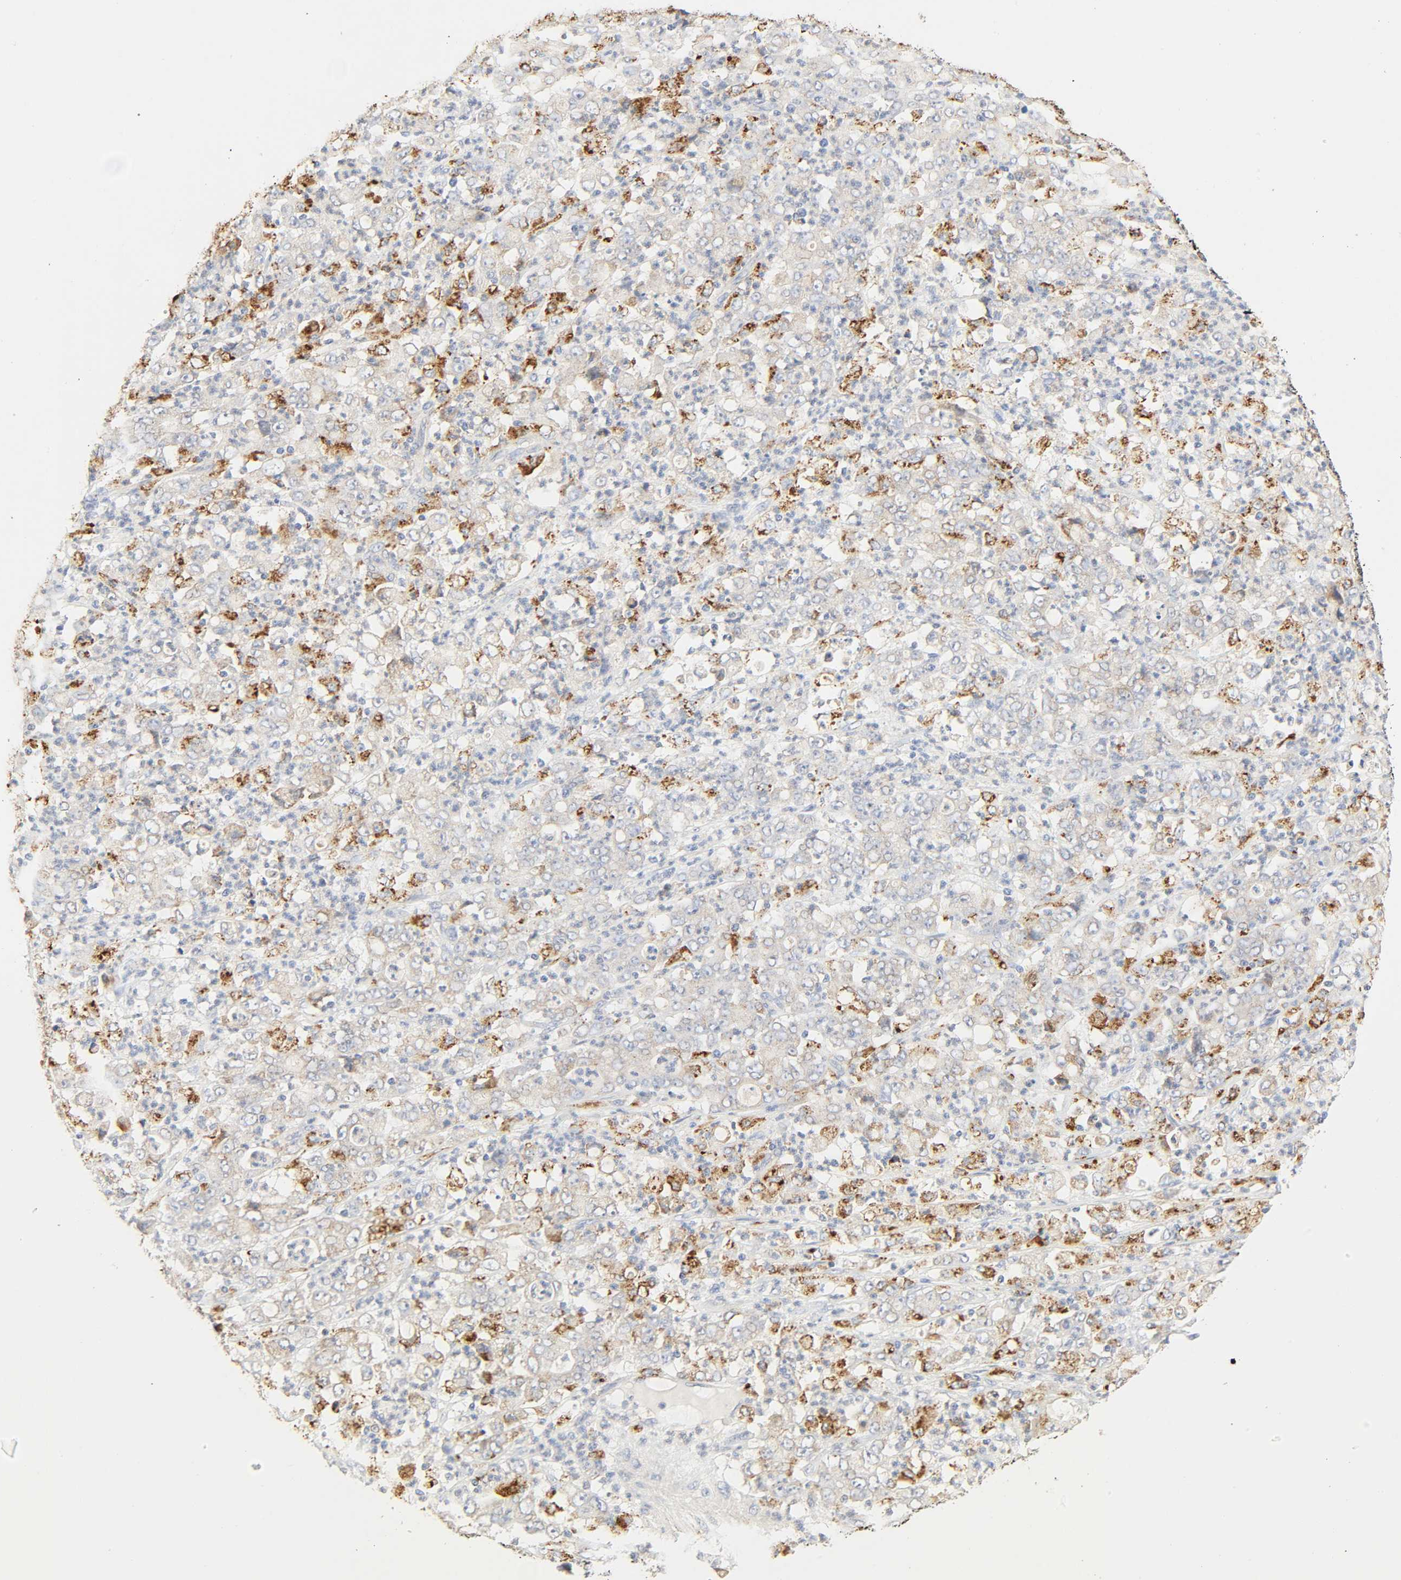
{"staining": {"intensity": "strong", "quantity": "25%-75%", "location": "cytoplasmic/membranous"}, "tissue": "stomach cancer", "cell_type": "Tumor cells", "image_type": "cancer", "snomed": [{"axis": "morphology", "description": "Adenocarcinoma, NOS"}, {"axis": "topography", "description": "Stomach, lower"}], "caption": "Brown immunohistochemical staining in adenocarcinoma (stomach) reveals strong cytoplasmic/membranous expression in about 25%-75% of tumor cells.", "gene": "CAMK2A", "patient": {"sex": "female", "age": 71}}